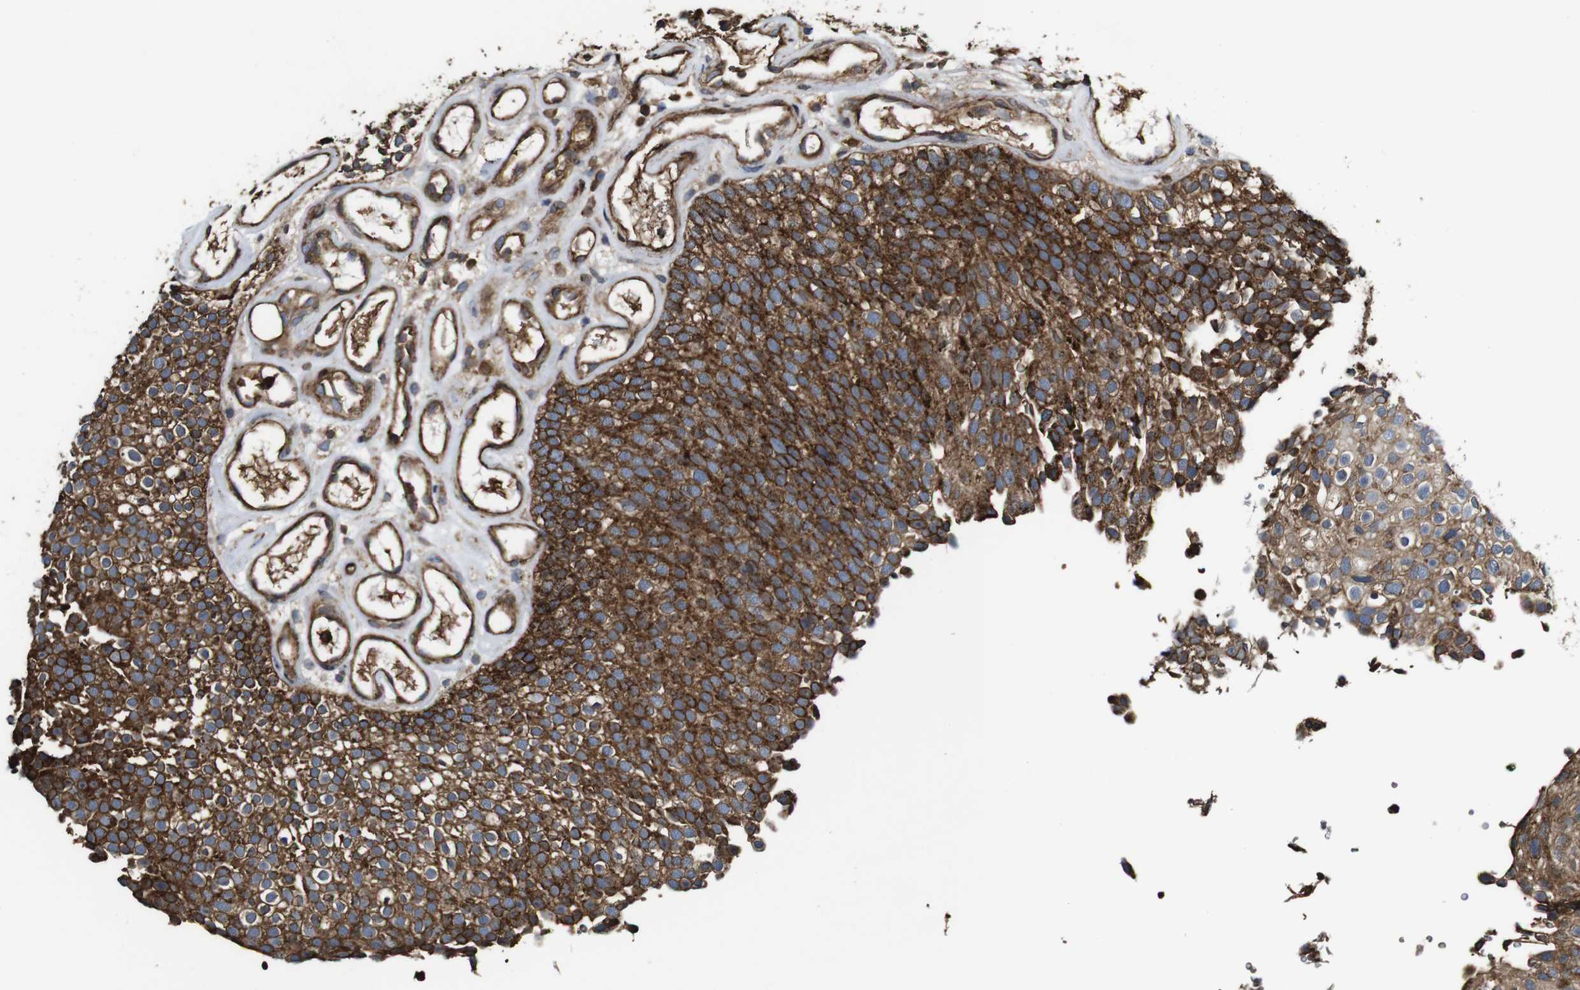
{"staining": {"intensity": "strong", "quantity": ">75%", "location": "cytoplasmic/membranous"}, "tissue": "urothelial cancer", "cell_type": "Tumor cells", "image_type": "cancer", "snomed": [{"axis": "morphology", "description": "Urothelial carcinoma, Low grade"}, {"axis": "topography", "description": "Urinary bladder"}], "caption": "Immunohistochemical staining of urothelial carcinoma (low-grade) demonstrates strong cytoplasmic/membranous protein staining in approximately >75% of tumor cells. (DAB (3,3'-diaminobenzidine) IHC, brown staining for protein, blue staining for nuclei).", "gene": "TNIK", "patient": {"sex": "male", "age": 78}}